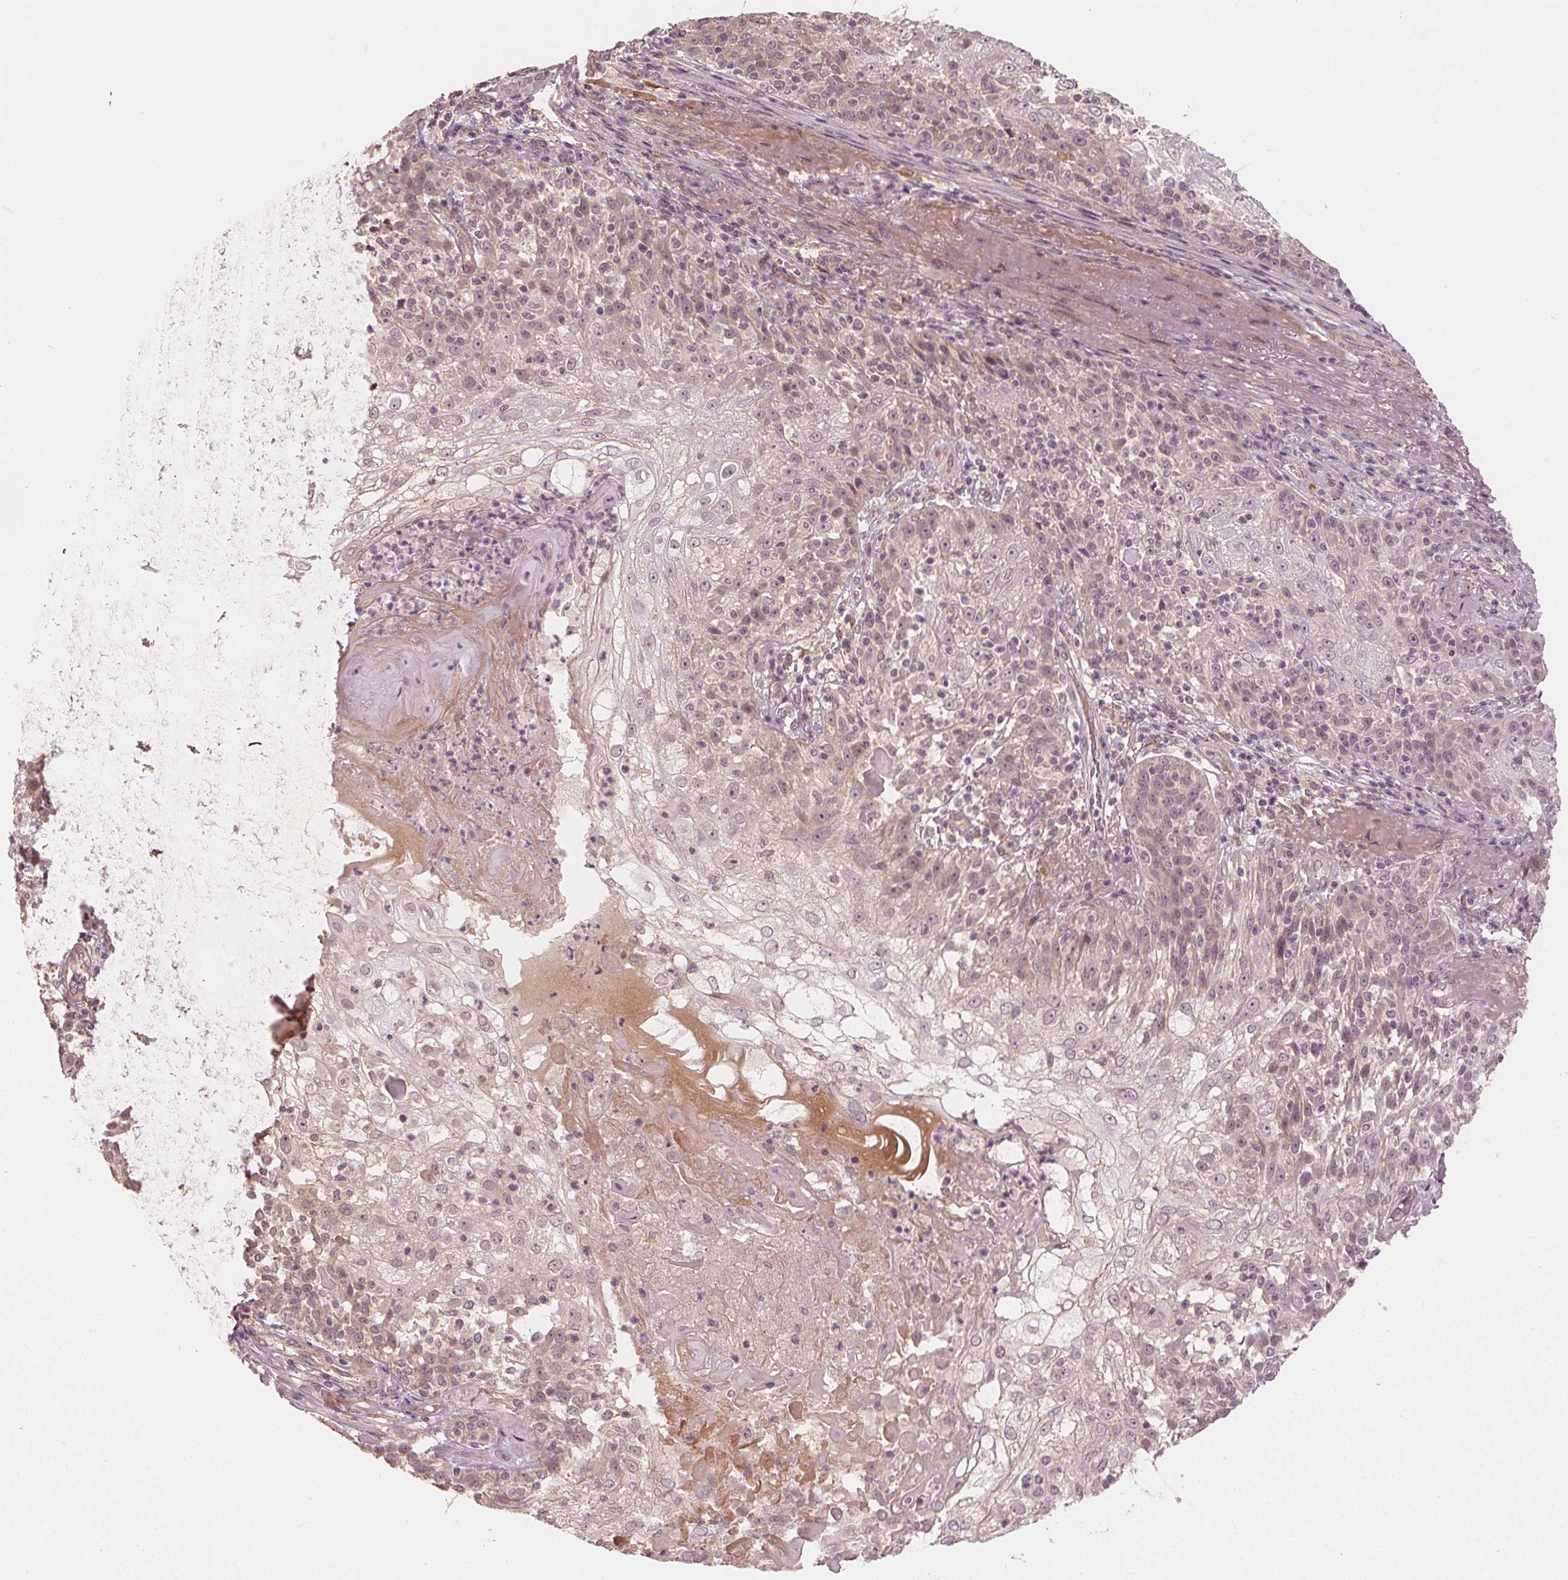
{"staining": {"intensity": "negative", "quantity": "none", "location": "none"}, "tissue": "skin cancer", "cell_type": "Tumor cells", "image_type": "cancer", "snomed": [{"axis": "morphology", "description": "Normal tissue, NOS"}, {"axis": "morphology", "description": "Squamous cell carcinoma, NOS"}, {"axis": "topography", "description": "Skin"}], "caption": "DAB immunohistochemical staining of human skin cancer (squamous cell carcinoma) shows no significant staining in tumor cells. (DAB (3,3'-diaminobenzidine) immunohistochemistry (IHC) with hematoxylin counter stain).", "gene": "CLBA1", "patient": {"sex": "female", "age": 83}}